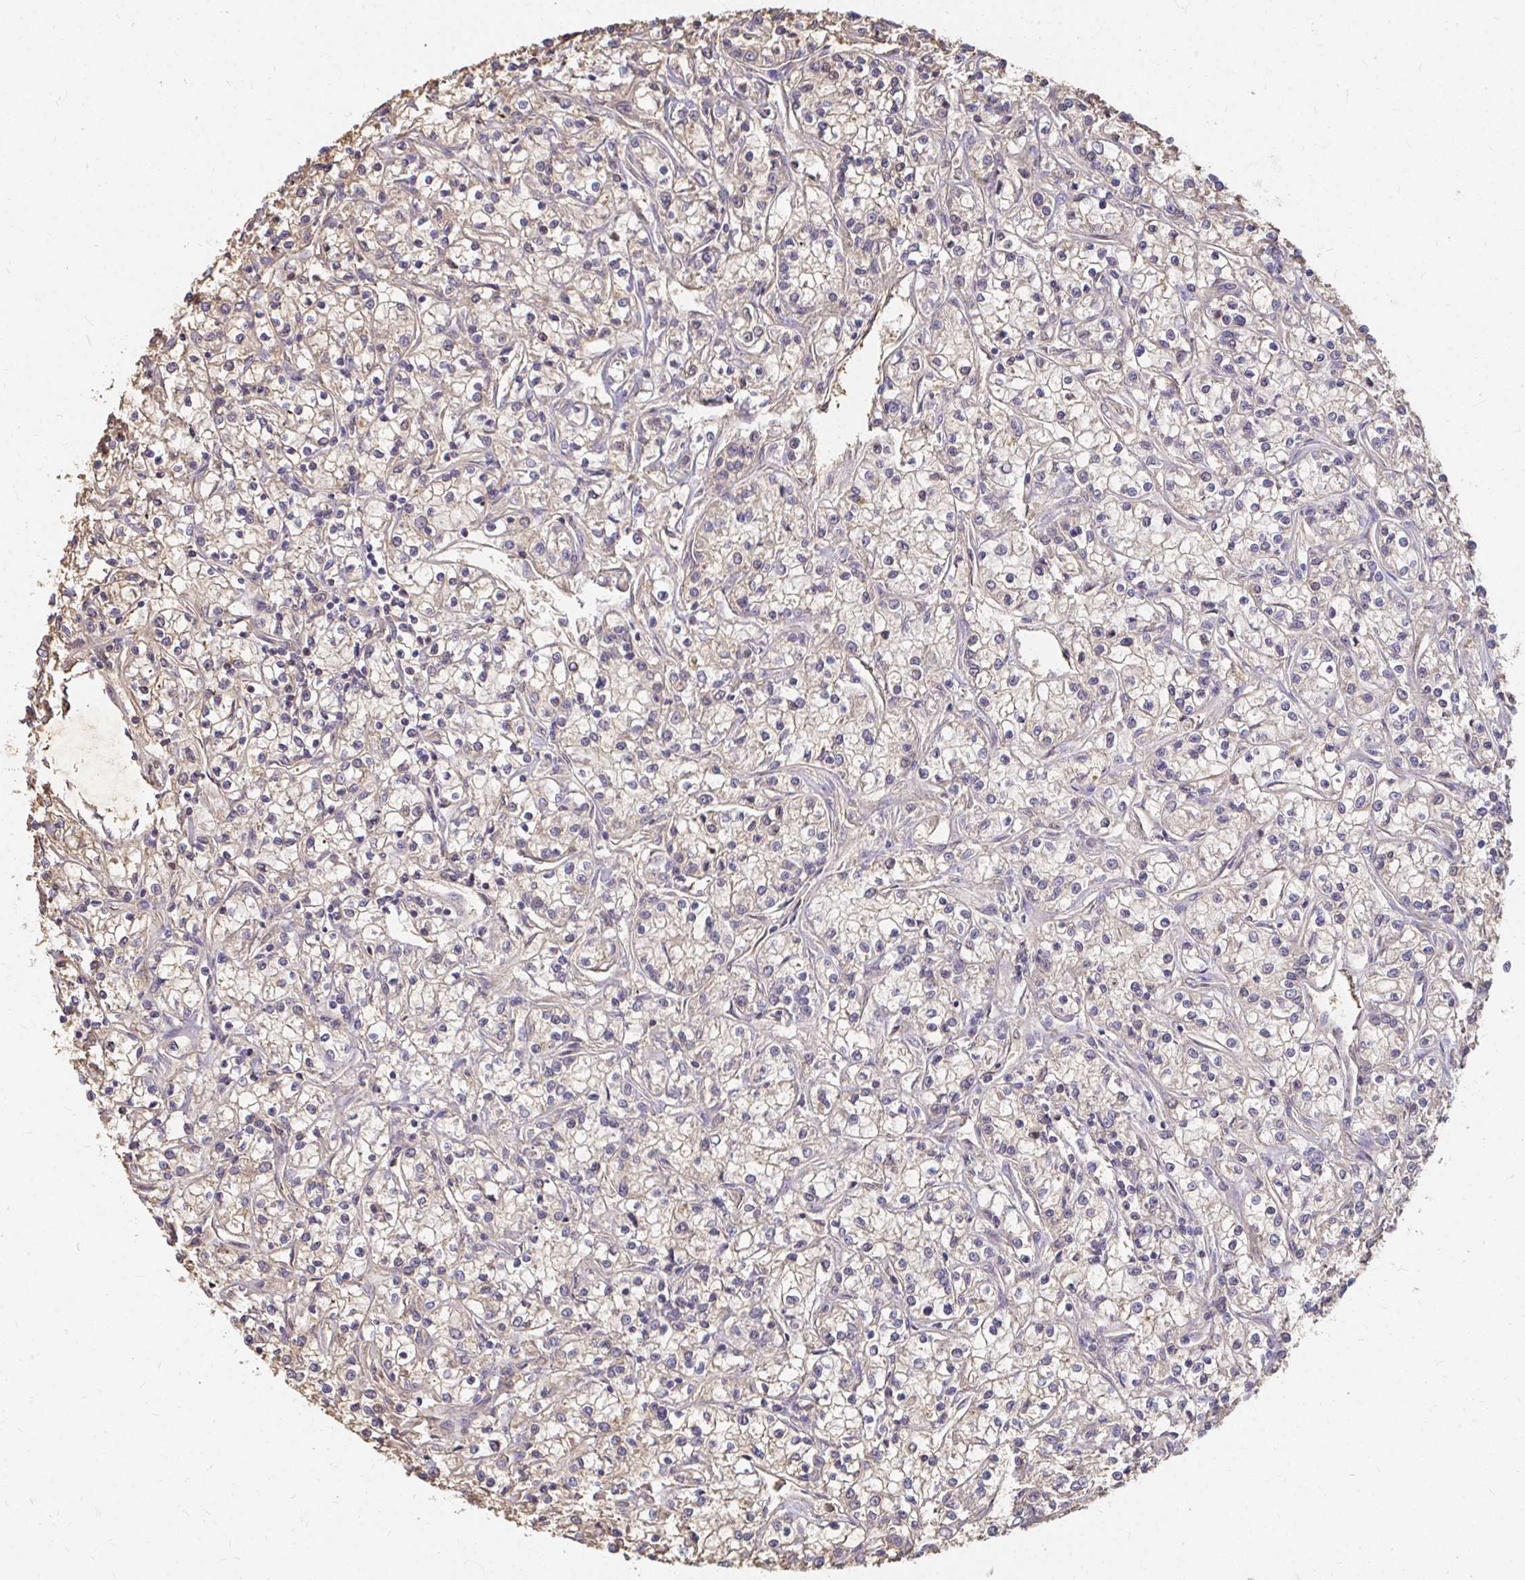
{"staining": {"intensity": "weak", "quantity": "25%-75%", "location": "cytoplasmic/membranous"}, "tissue": "renal cancer", "cell_type": "Tumor cells", "image_type": "cancer", "snomed": [{"axis": "morphology", "description": "Adenocarcinoma, NOS"}, {"axis": "topography", "description": "Kidney"}], "caption": "This histopathology image reveals immunohistochemistry (IHC) staining of adenocarcinoma (renal), with low weak cytoplasmic/membranous positivity in about 25%-75% of tumor cells.", "gene": "LOXL4", "patient": {"sex": "female", "age": 59}}